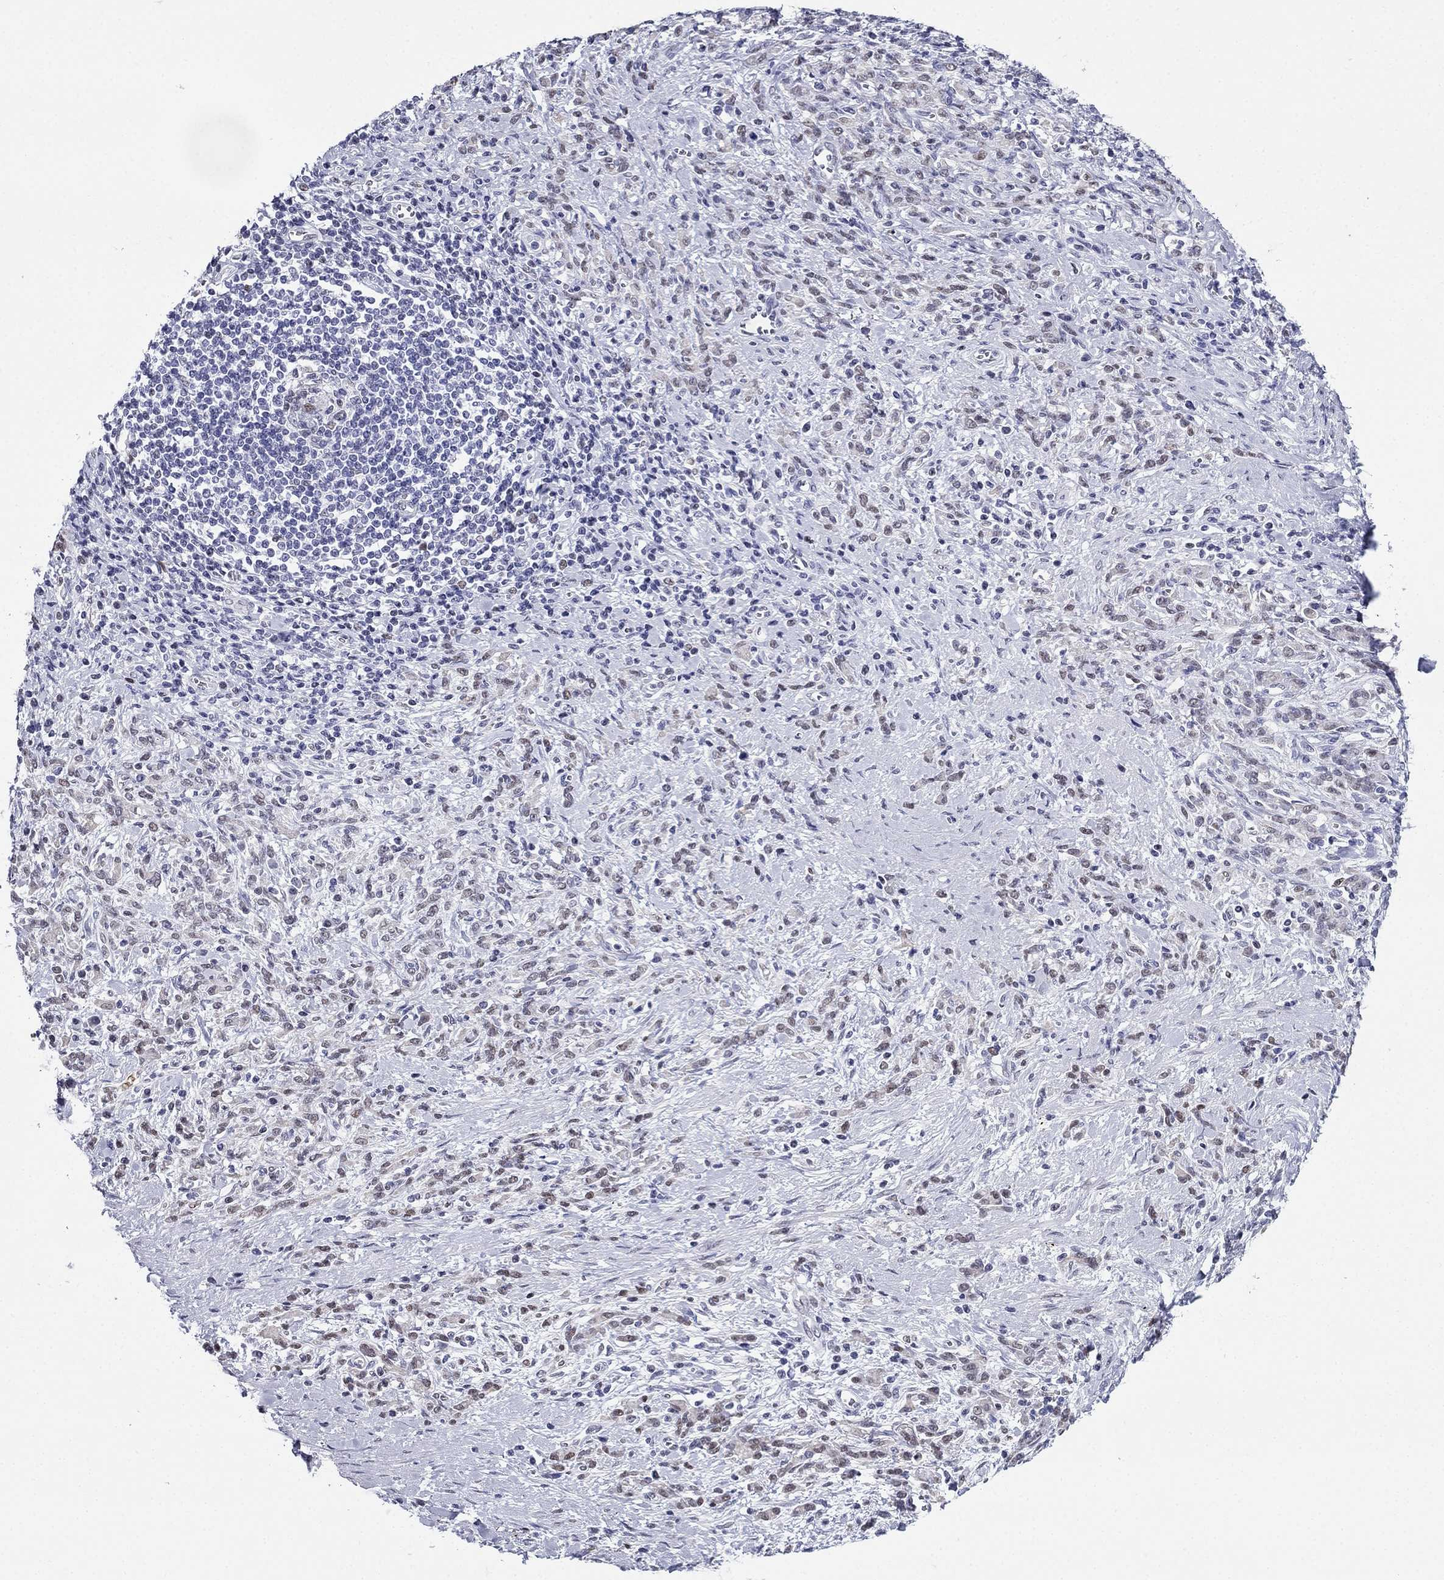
{"staining": {"intensity": "negative", "quantity": "none", "location": "none"}, "tissue": "stomach cancer", "cell_type": "Tumor cells", "image_type": "cancer", "snomed": [{"axis": "morphology", "description": "Adenocarcinoma, NOS"}, {"axis": "topography", "description": "Stomach"}], "caption": "A high-resolution micrograph shows immunohistochemistry (IHC) staining of stomach adenocarcinoma, which exhibits no significant positivity in tumor cells.", "gene": "PPM1G", "patient": {"sex": "female", "age": 57}}